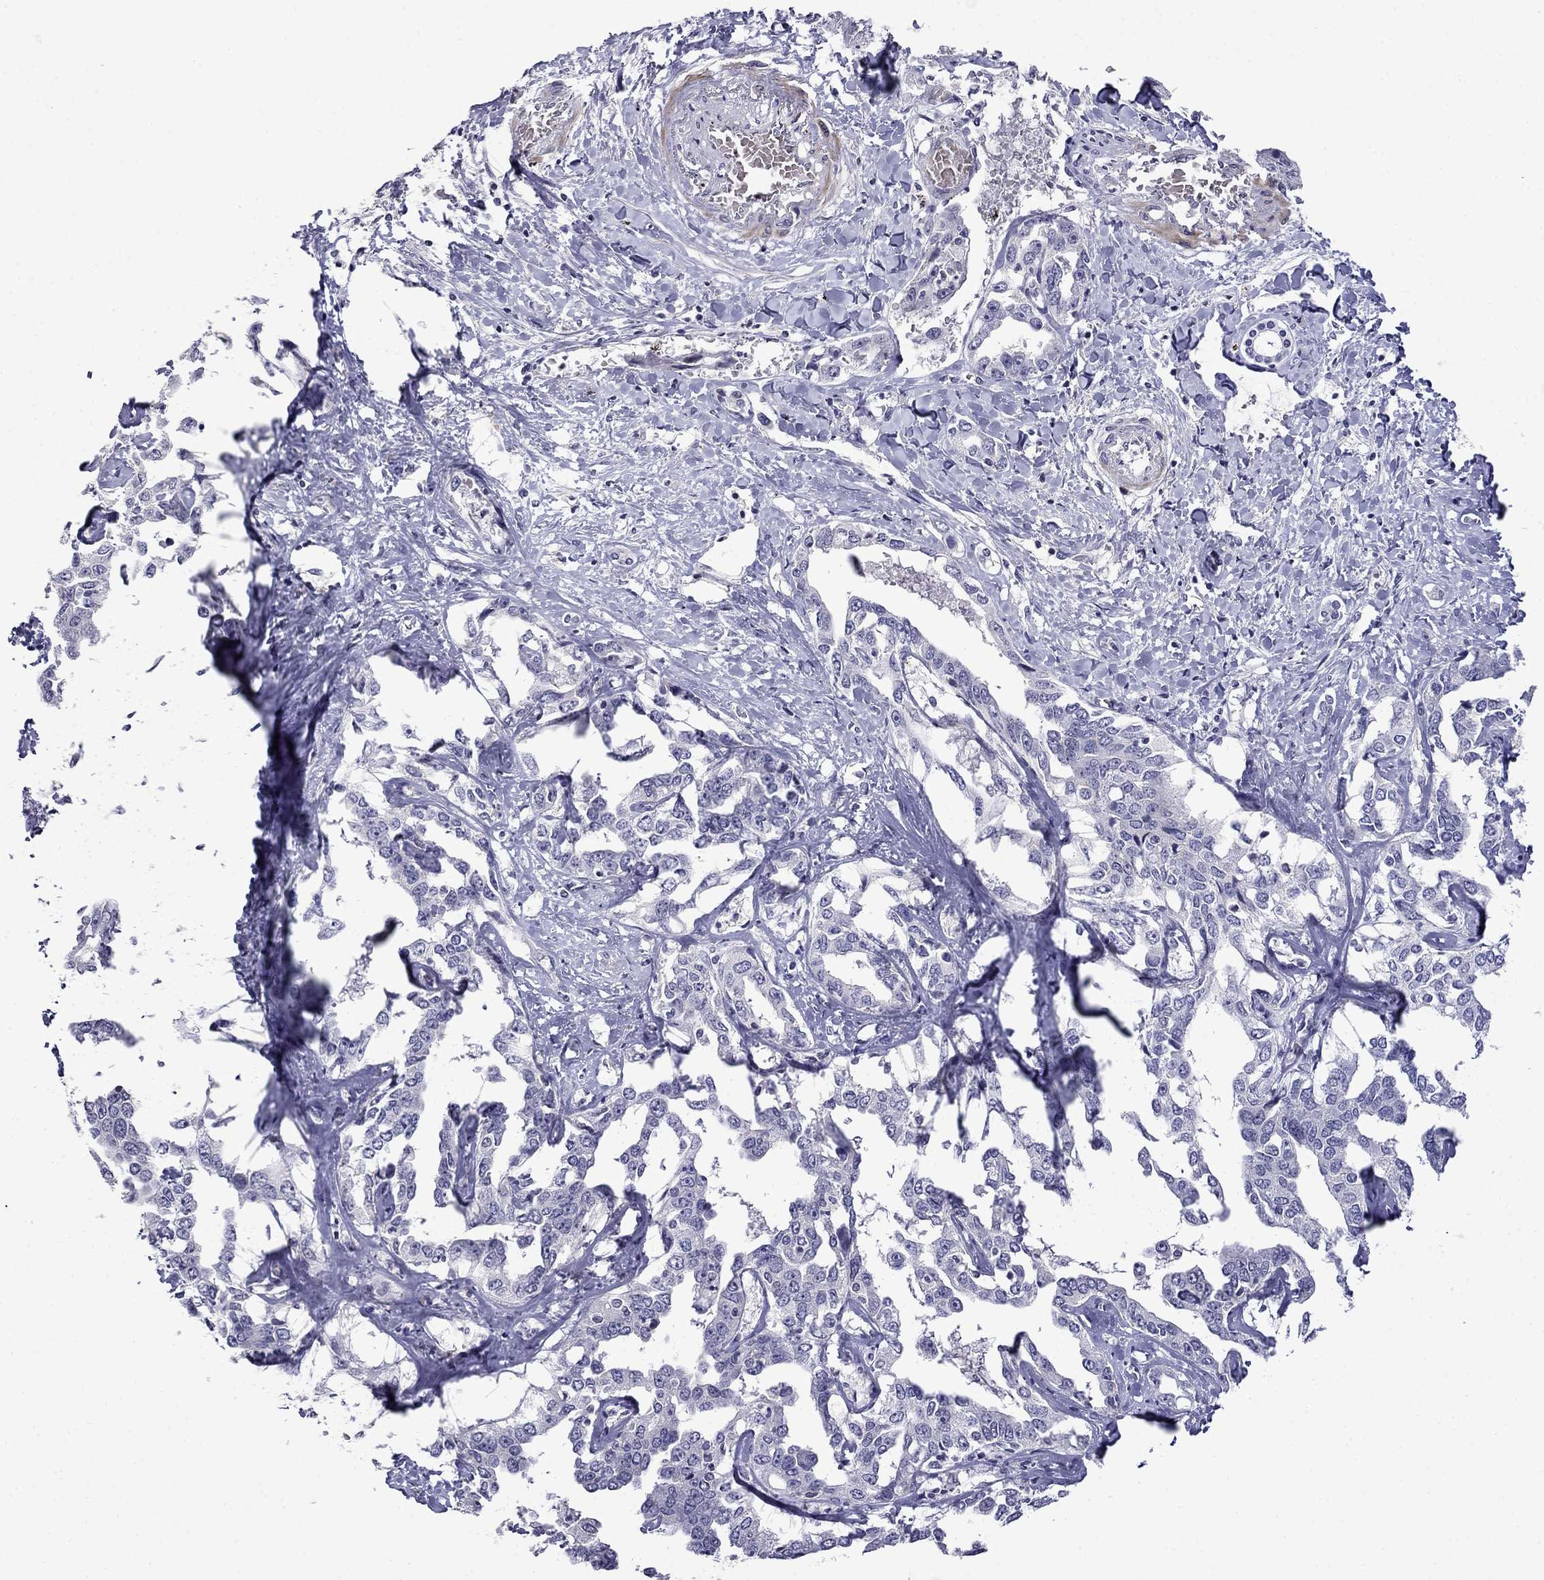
{"staining": {"intensity": "negative", "quantity": "none", "location": "none"}, "tissue": "liver cancer", "cell_type": "Tumor cells", "image_type": "cancer", "snomed": [{"axis": "morphology", "description": "Cholangiocarcinoma"}, {"axis": "topography", "description": "Liver"}], "caption": "Tumor cells show no significant protein positivity in liver cancer (cholangiocarcinoma). (Immunohistochemistry (ihc), brightfield microscopy, high magnification).", "gene": "PRR18", "patient": {"sex": "male", "age": 59}}